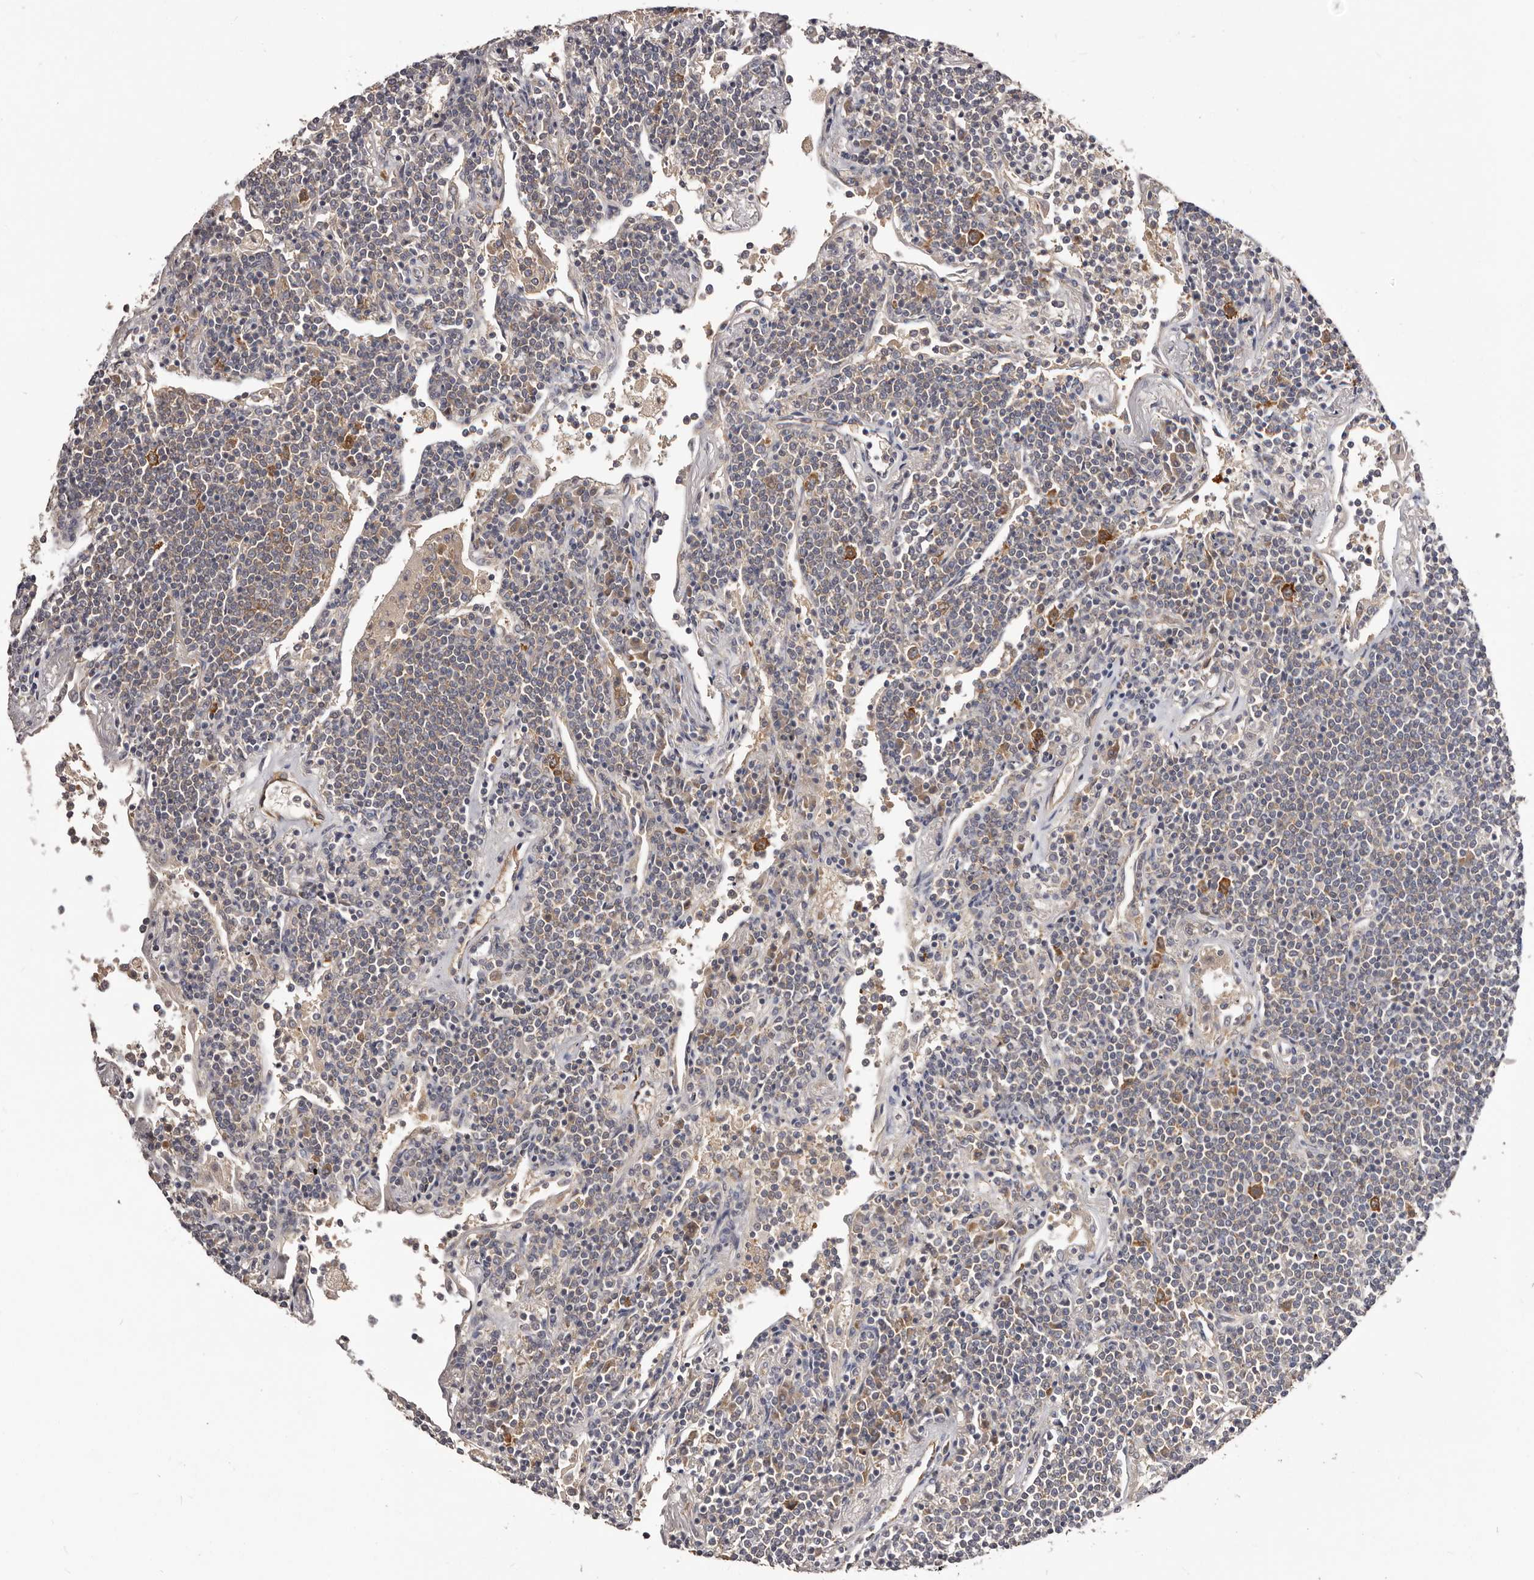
{"staining": {"intensity": "weak", "quantity": ">75%", "location": "cytoplasmic/membranous"}, "tissue": "lymphoma", "cell_type": "Tumor cells", "image_type": "cancer", "snomed": [{"axis": "morphology", "description": "Malignant lymphoma, non-Hodgkin's type, Low grade"}, {"axis": "topography", "description": "Lung"}], "caption": "Immunohistochemistry (IHC) staining of low-grade malignant lymphoma, non-Hodgkin's type, which reveals low levels of weak cytoplasmic/membranous expression in about >75% of tumor cells indicating weak cytoplasmic/membranous protein expression. The staining was performed using DAB (brown) for protein detection and nuclei were counterstained in hematoxylin (blue).", "gene": "LTV1", "patient": {"sex": "female", "age": 71}}